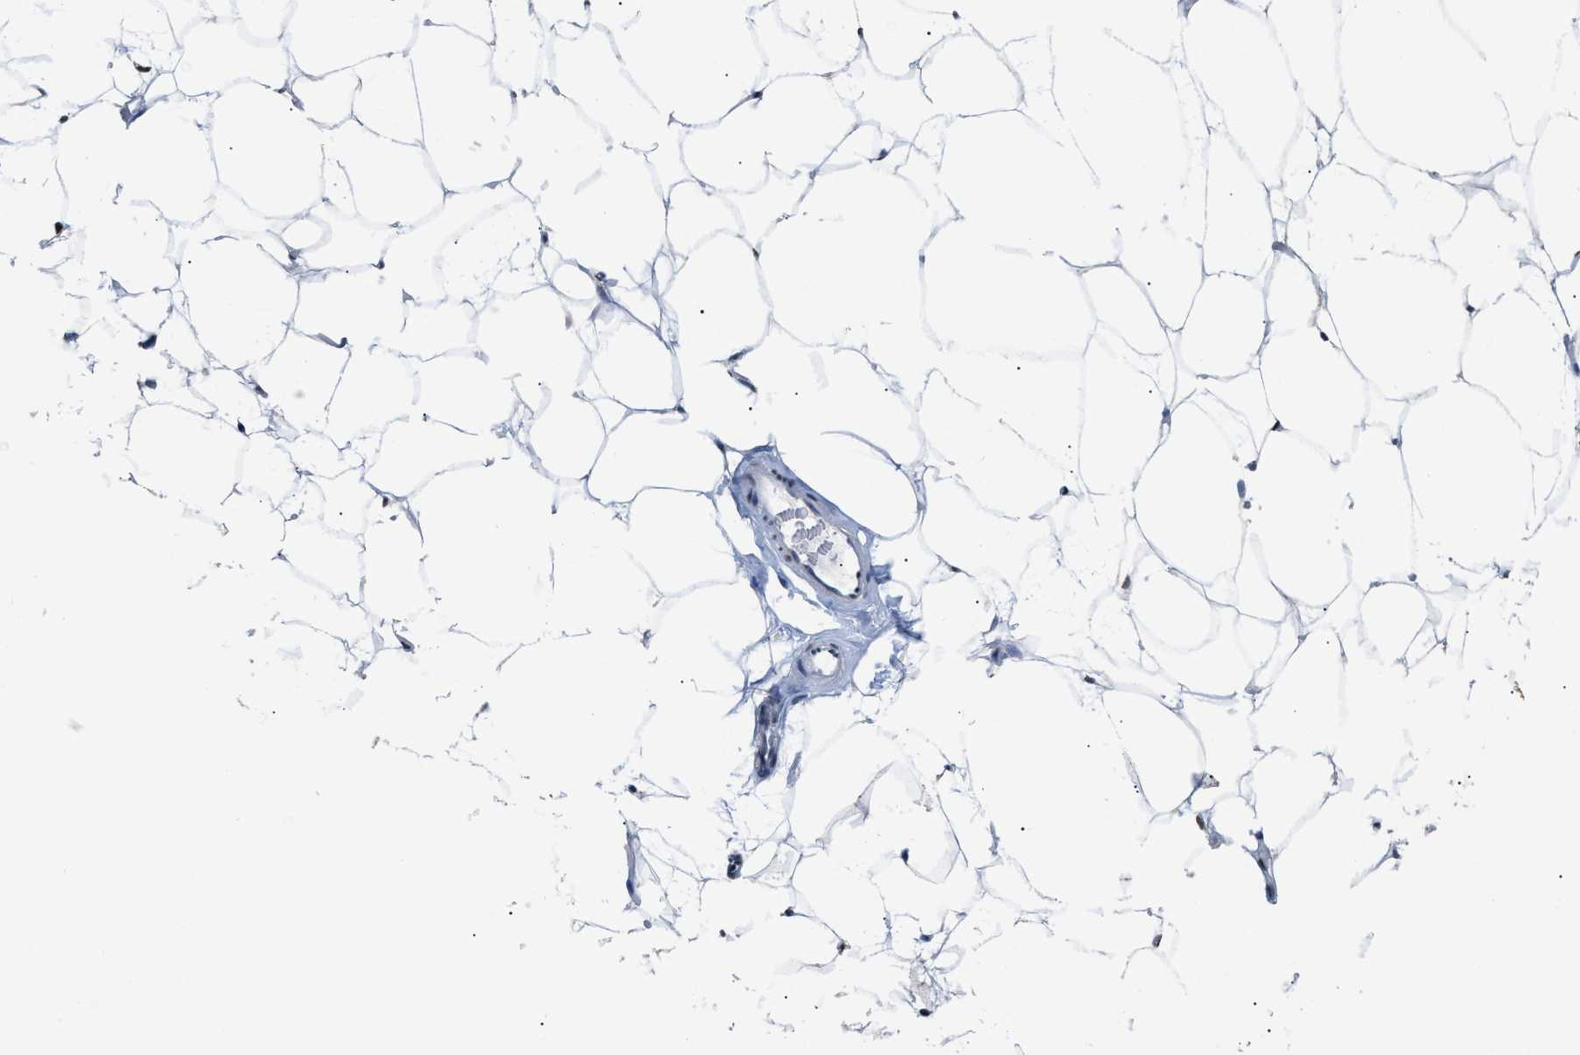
{"staining": {"intensity": "negative", "quantity": "none", "location": "none"}, "tissue": "adipose tissue", "cell_type": "Adipocytes", "image_type": "normal", "snomed": [{"axis": "morphology", "description": "Normal tissue, NOS"}, {"axis": "topography", "description": "Breast"}, {"axis": "topography", "description": "Soft tissue"}], "caption": "This is an immunohistochemistry image of benign adipose tissue. There is no expression in adipocytes.", "gene": "CCAR2", "patient": {"sex": "female", "age": 75}}